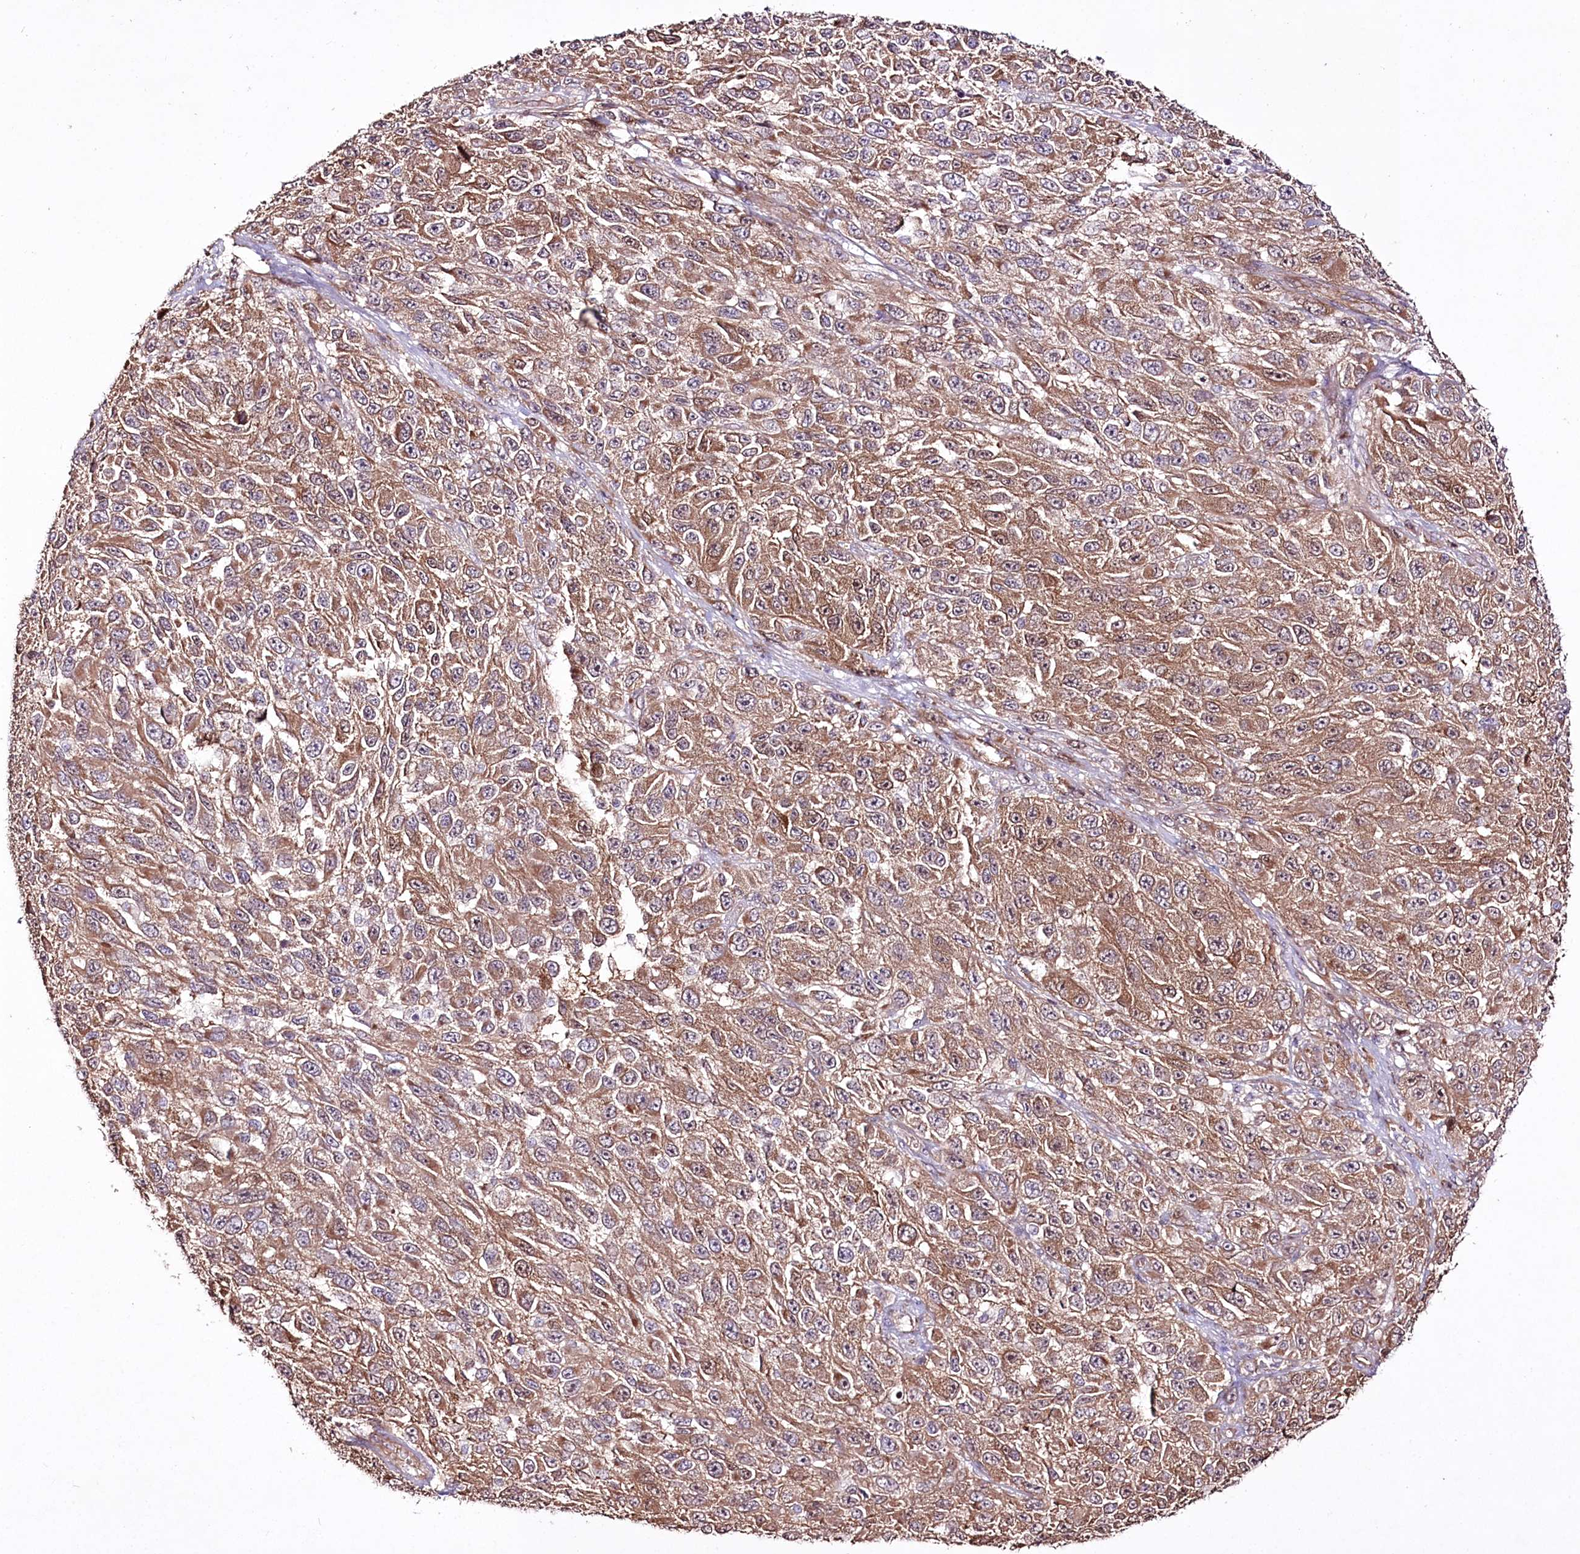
{"staining": {"intensity": "moderate", "quantity": ">75%", "location": "cytoplasmic/membranous"}, "tissue": "melanoma", "cell_type": "Tumor cells", "image_type": "cancer", "snomed": [{"axis": "morphology", "description": "Normal tissue, NOS"}, {"axis": "morphology", "description": "Malignant melanoma, NOS"}, {"axis": "topography", "description": "Skin"}], "caption": "Moderate cytoplasmic/membranous expression is identified in about >75% of tumor cells in malignant melanoma.", "gene": "REXO2", "patient": {"sex": "female", "age": 96}}